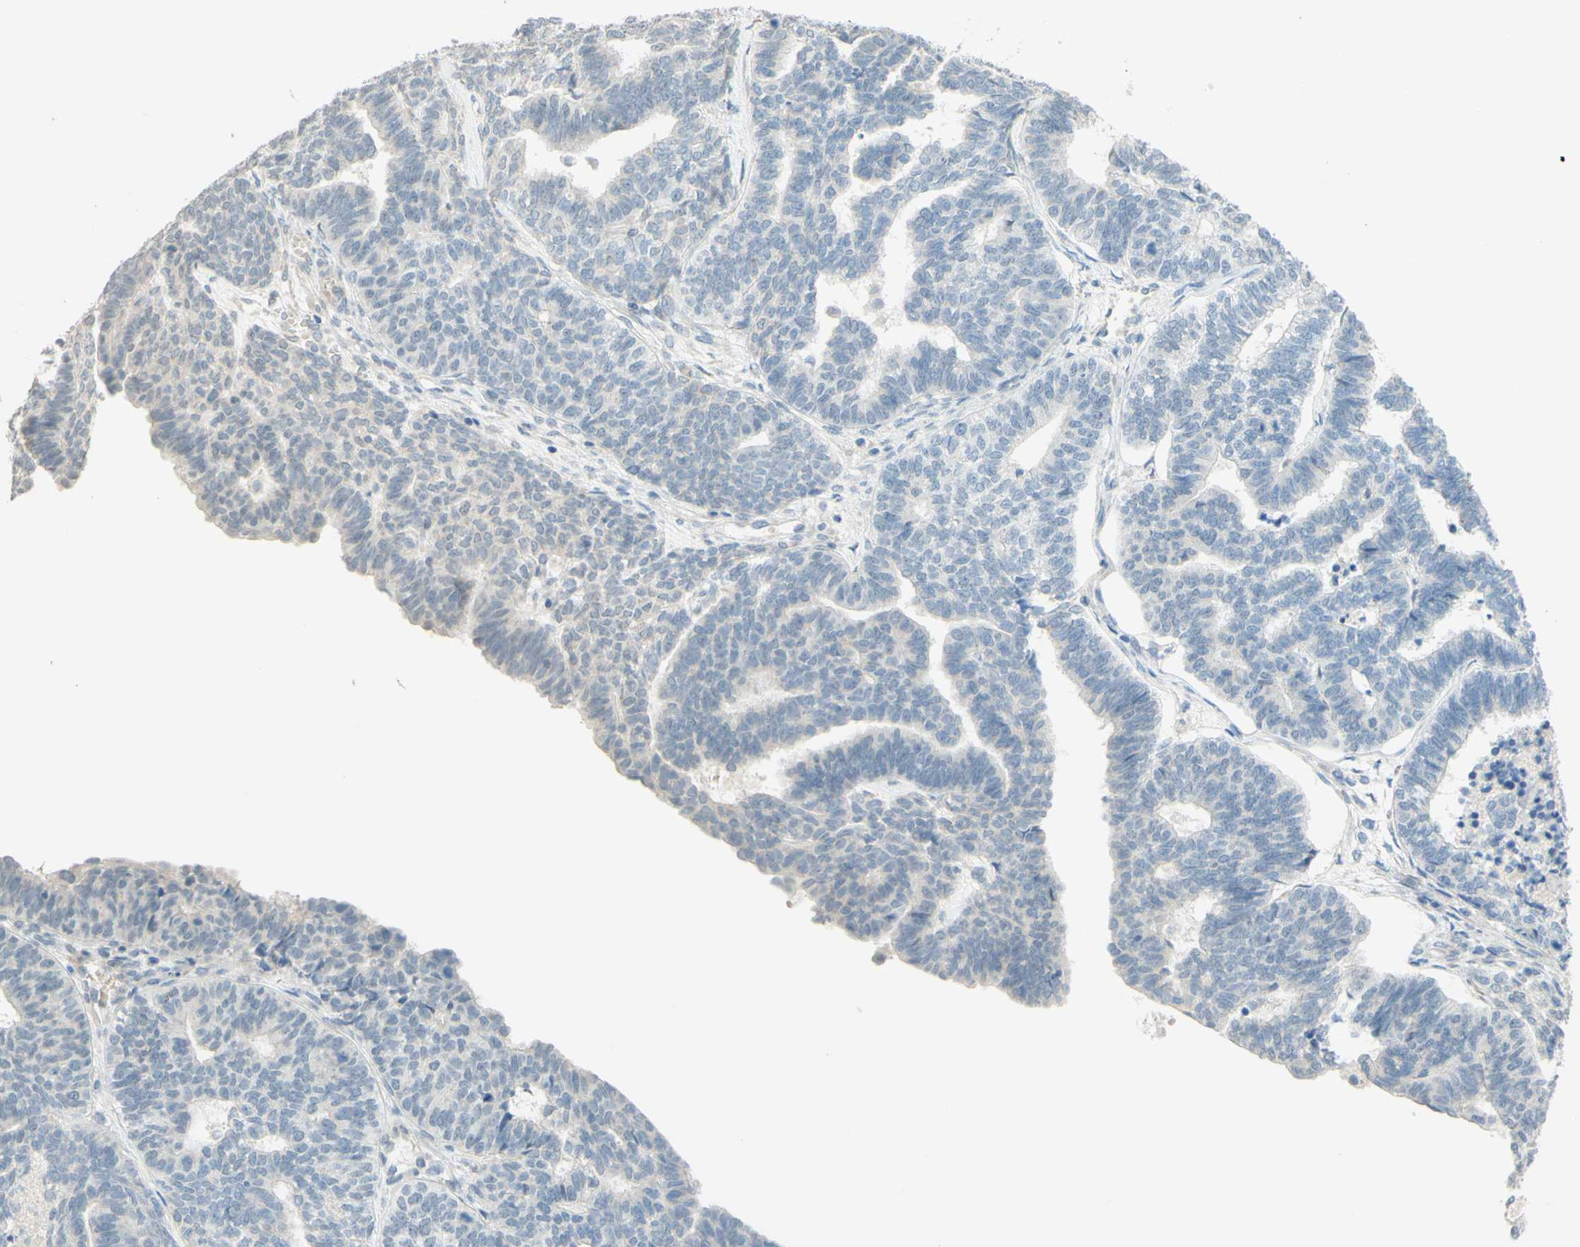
{"staining": {"intensity": "negative", "quantity": "none", "location": "none"}, "tissue": "endometrial cancer", "cell_type": "Tumor cells", "image_type": "cancer", "snomed": [{"axis": "morphology", "description": "Adenocarcinoma, NOS"}, {"axis": "topography", "description": "Endometrium"}], "caption": "An immunohistochemistry (IHC) photomicrograph of endometrial cancer (adenocarcinoma) is shown. There is no staining in tumor cells of endometrial cancer (adenocarcinoma).", "gene": "MAG", "patient": {"sex": "female", "age": 70}}